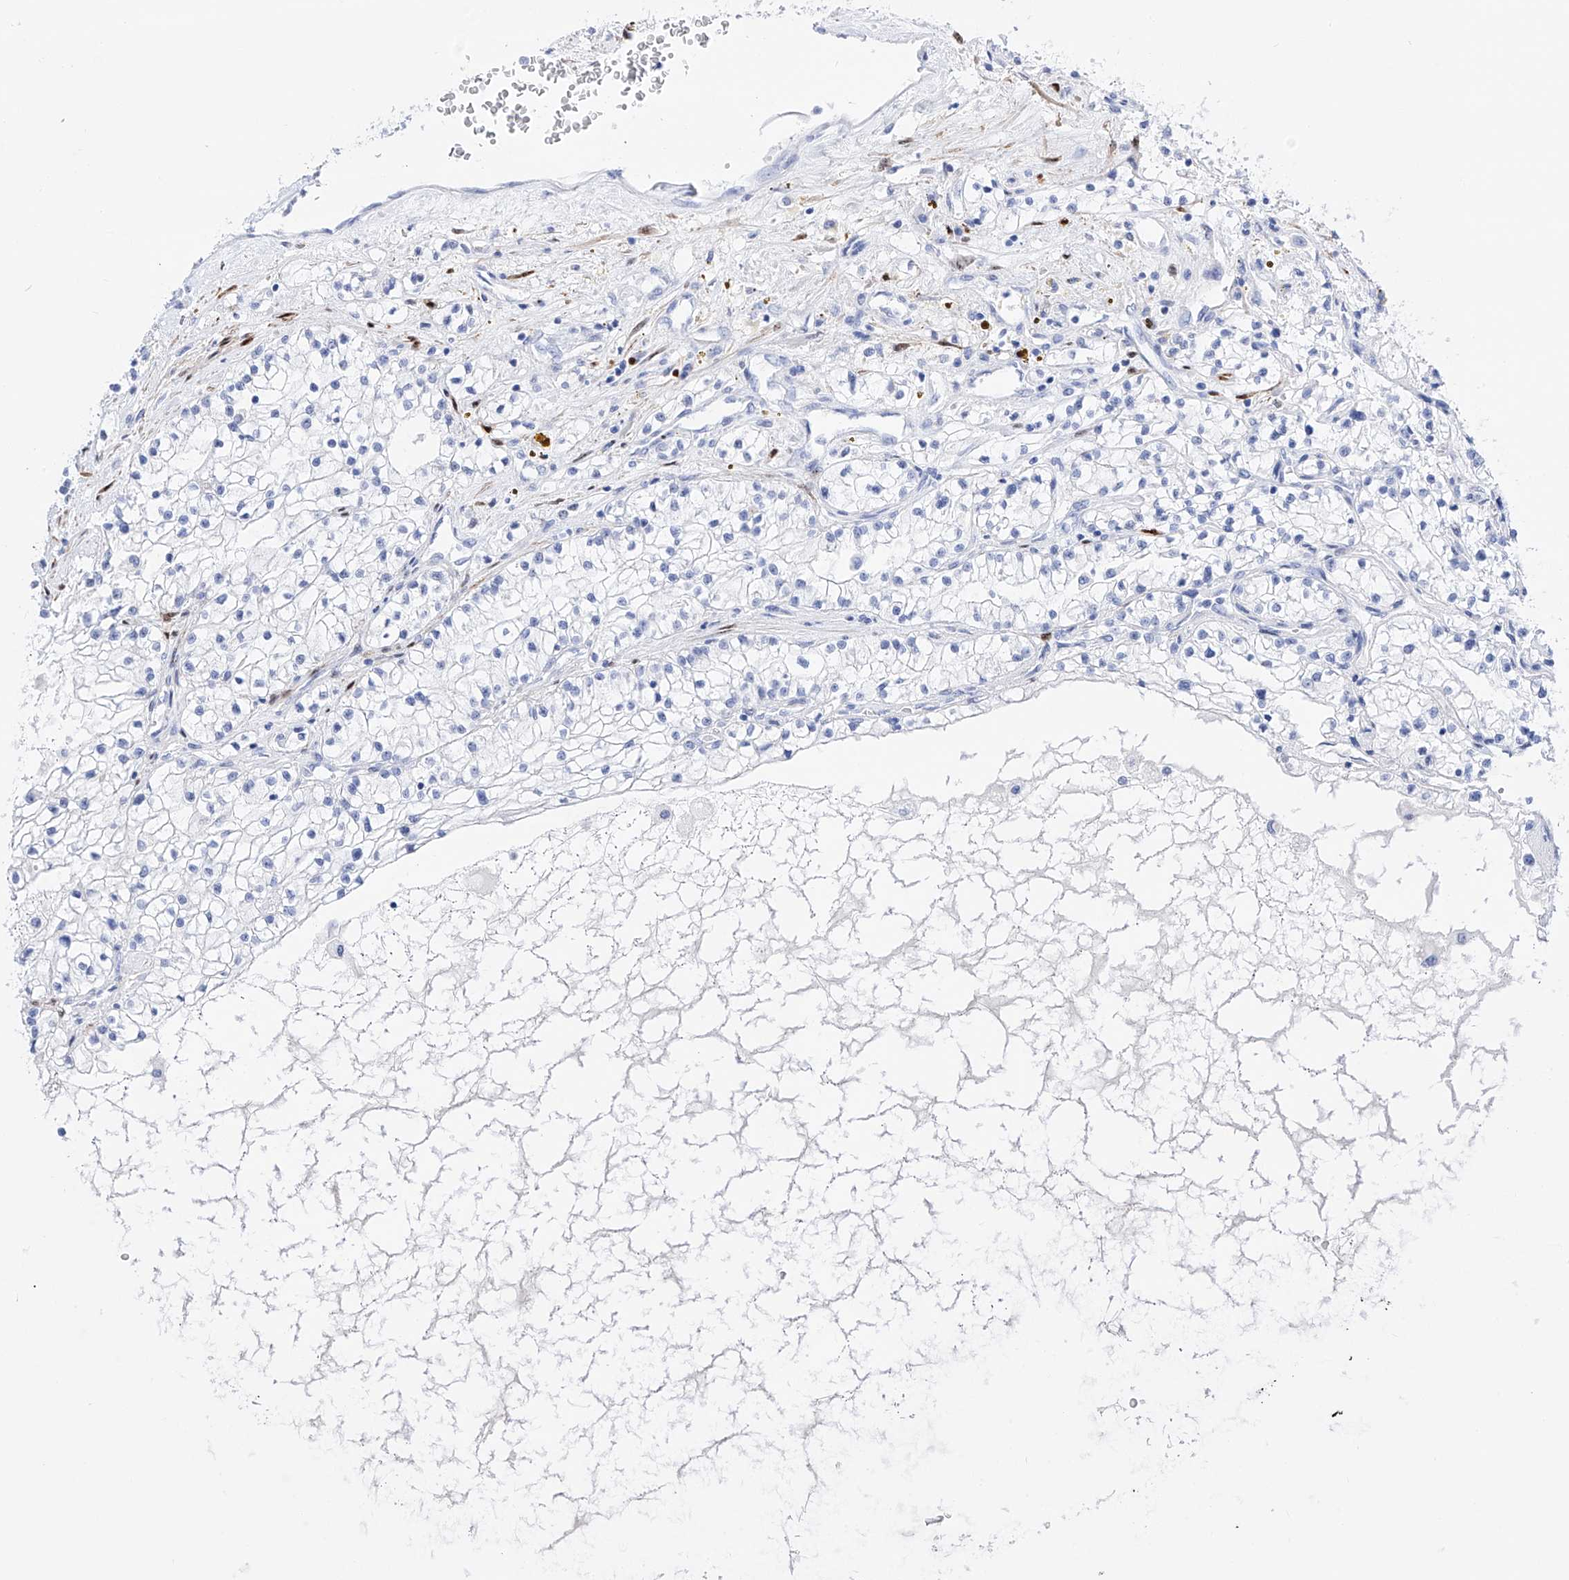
{"staining": {"intensity": "negative", "quantity": "none", "location": "none"}, "tissue": "renal cancer", "cell_type": "Tumor cells", "image_type": "cancer", "snomed": [{"axis": "morphology", "description": "Normal tissue, NOS"}, {"axis": "morphology", "description": "Adenocarcinoma, NOS"}, {"axis": "topography", "description": "Kidney"}], "caption": "The histopathology image shows no significant positivity in tumor cells of renal cancer (adenocarcinoma).", "gene": "TRPC7", "patient": {"sex": "male", "age": 68}}